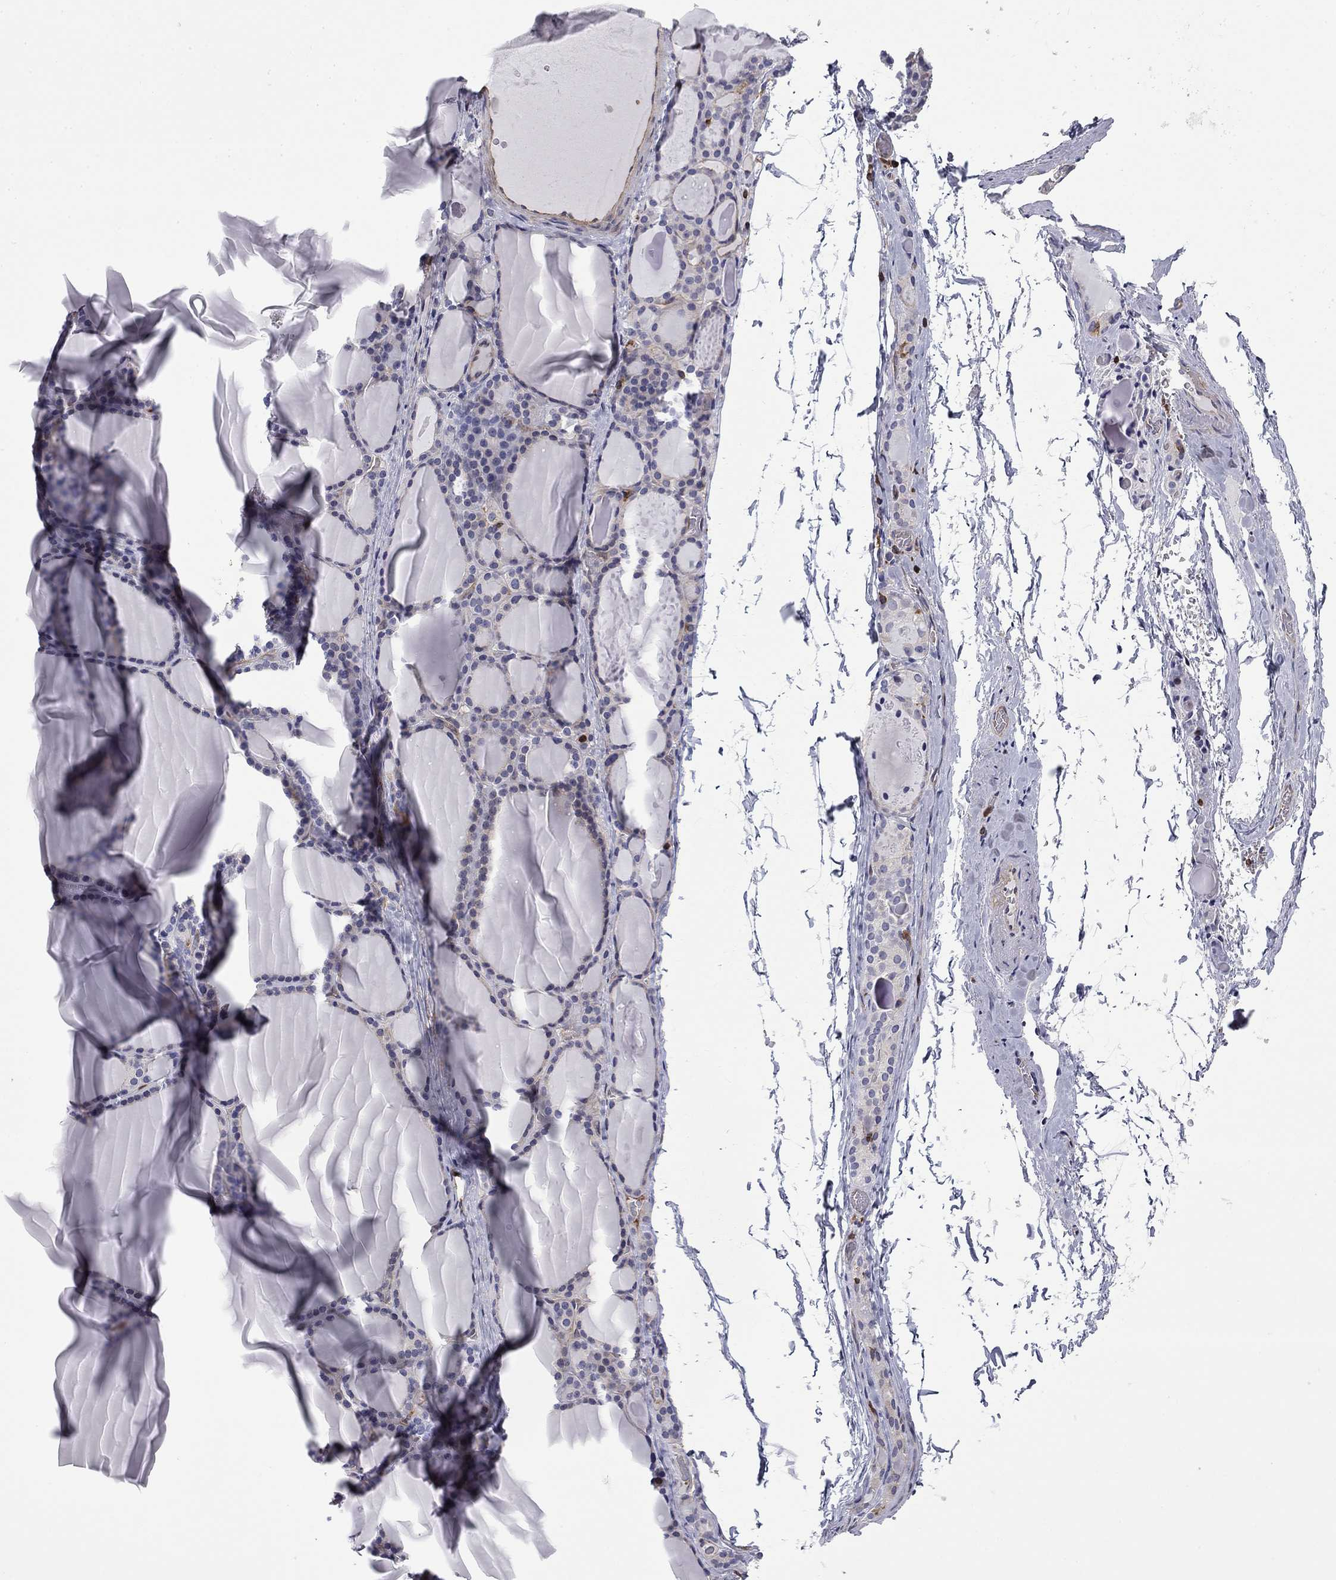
{"staining": {"intensity": "negative", "quantity": "none", "location": "none"}, "tissue": "thyroid gland", "cell_type": "Glandular cells", "image_type": "normal", "snomed": [{"axis": "morphology", "description": "Normal tissue, NOS"}, {"axis": "topography", "description": "Thyroid gland"}], "caption": "The histopathology image demonstrates no staining of glandular cells in normal thyroid gland. (Brightfield microscopy of DAB immunohistochemistry at high magnification).", "gene": "ARHGAP45", "patient": {"sex": "male", "age": 63}}